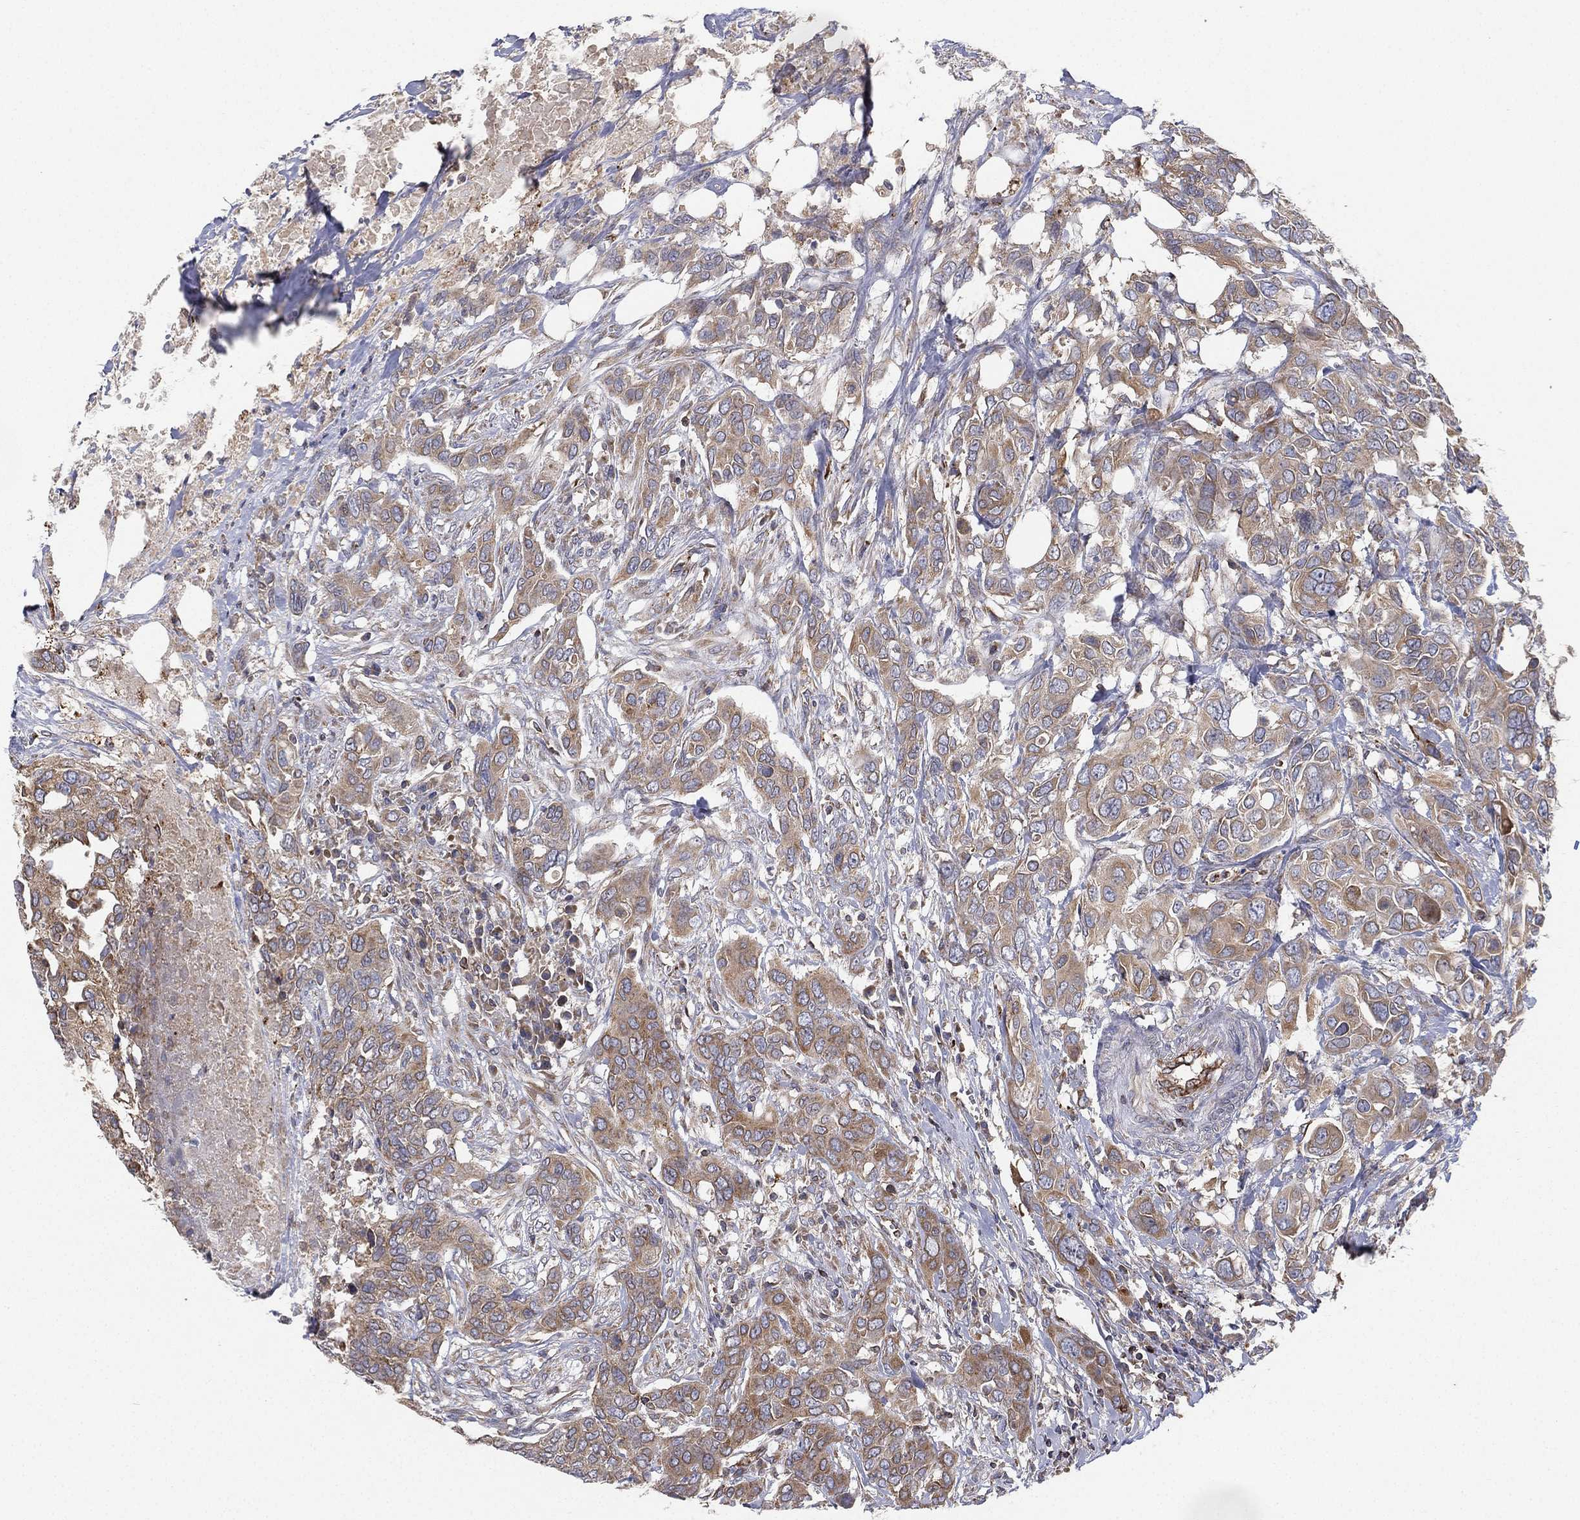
{"staining": {"intensity": "weak", "quantity": ">75%", "location": "cytoplasmic/membranous"}, "tissue": "urothelial cancer", "cell_type": "Tumor cells", "image_type": "cancer", "snomed": [{"axis": "morphology", "description": "Urothelial carcinoma, NOS"}, {"axis": "morphology", "description": "Urothelial carcinoma, High grade"}, {"axis": "topography", "description": "Urinary bladder"}], "caption": "Immunohistochemistry (IHC) of human urothelial cancer shows low levels of weak cytoplasmic/membranous positivity in about >75% of tumor cells. Nuclei are stained in blue.", "gene": "CYB5B", "patient": {"sex": "male", "age": 63}}